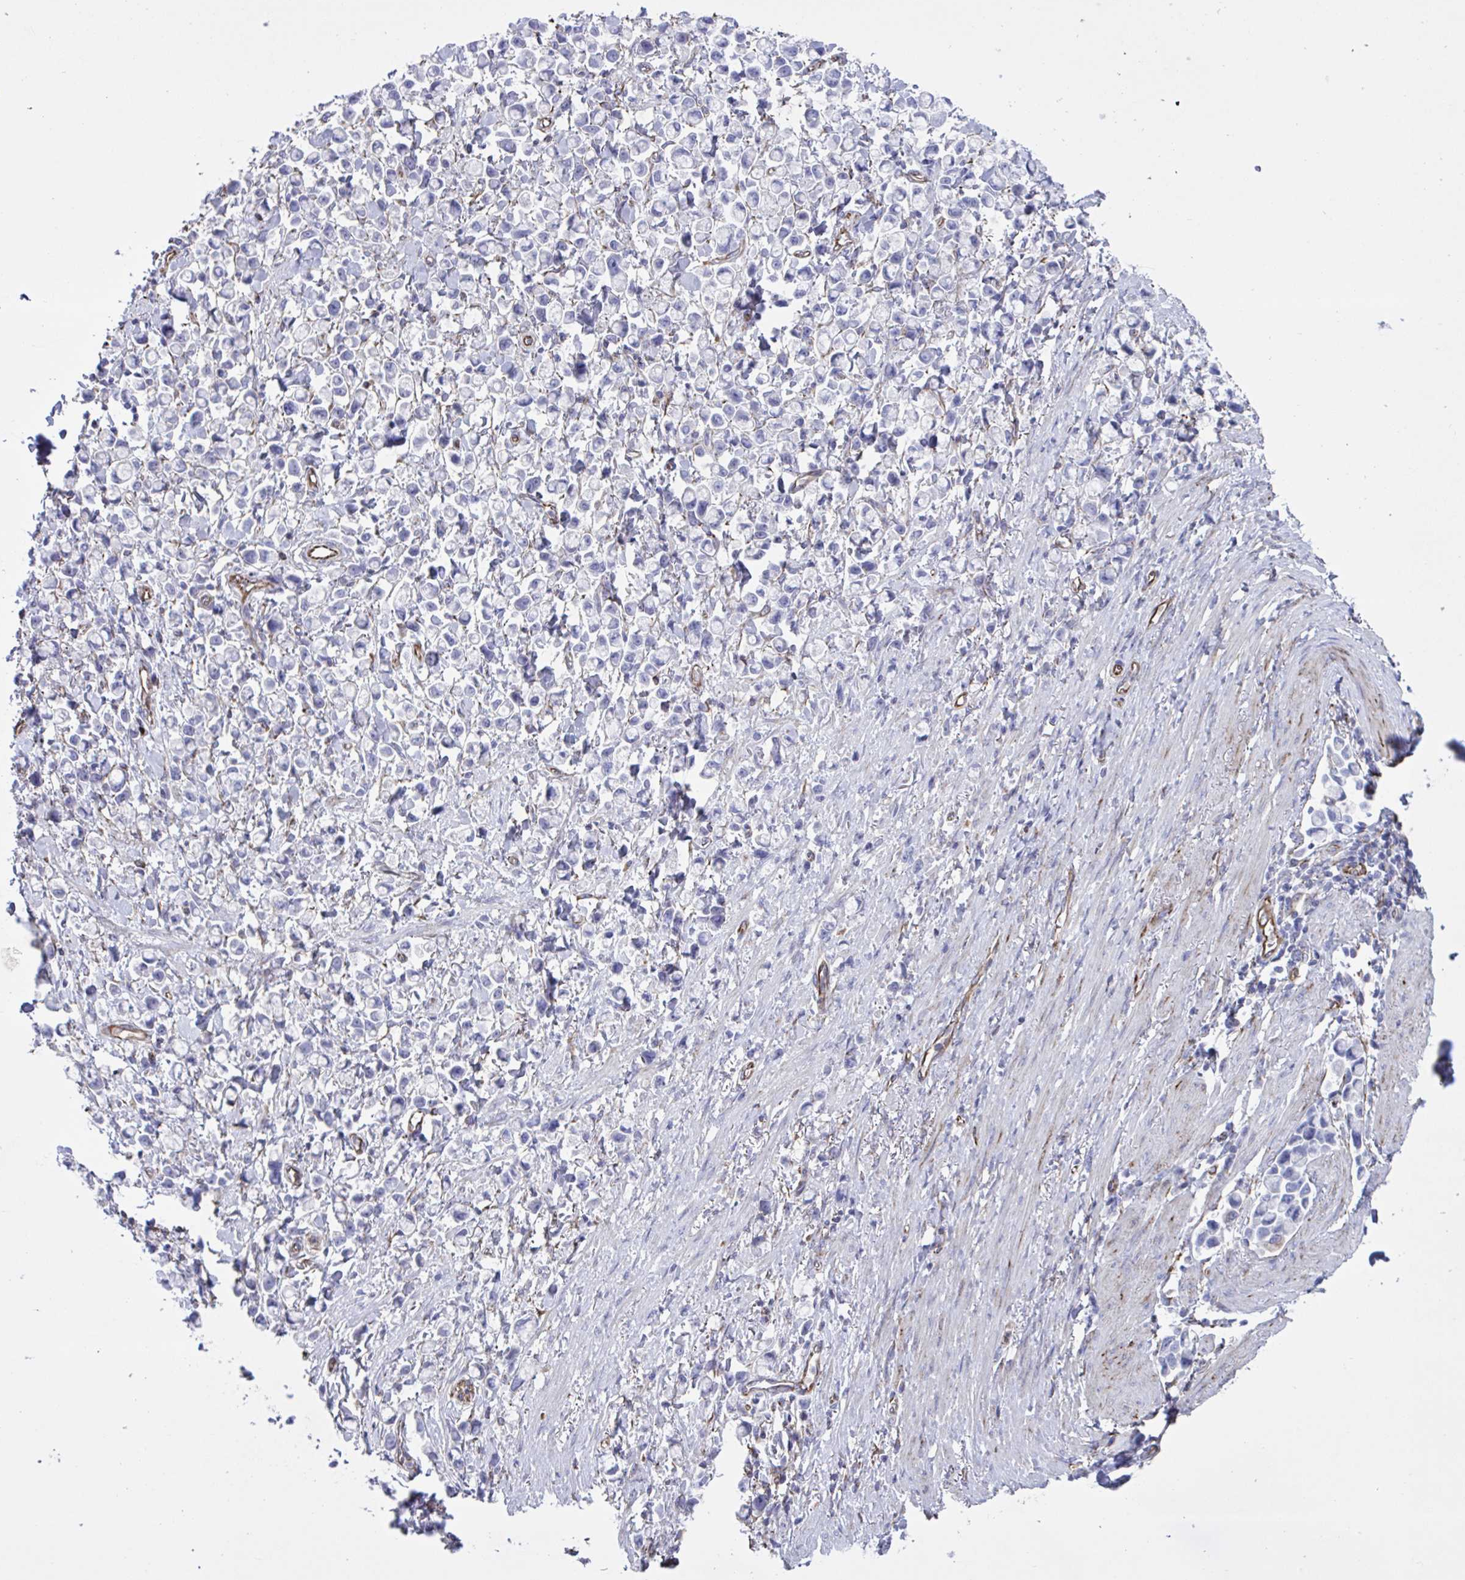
{"staining": {"intensity": "negative", "quantity": "none", "location": "none"}, "tissue": "stomach cancer", "cell_type": "Tumor cells", "image_type": "cancer", "snomed": [{"axis": "morphology", "description": "Adenocarcinoma, NOS"}, {"axis": "topography", "description": "Stomach"}], "caption": "This is a image of IHC staining of stomach cancer (adenocarcinoma), which shows no positivity in tumor cells.", "gene": "TMEM86B", "patient": {"sex": "female", "age": 81}}